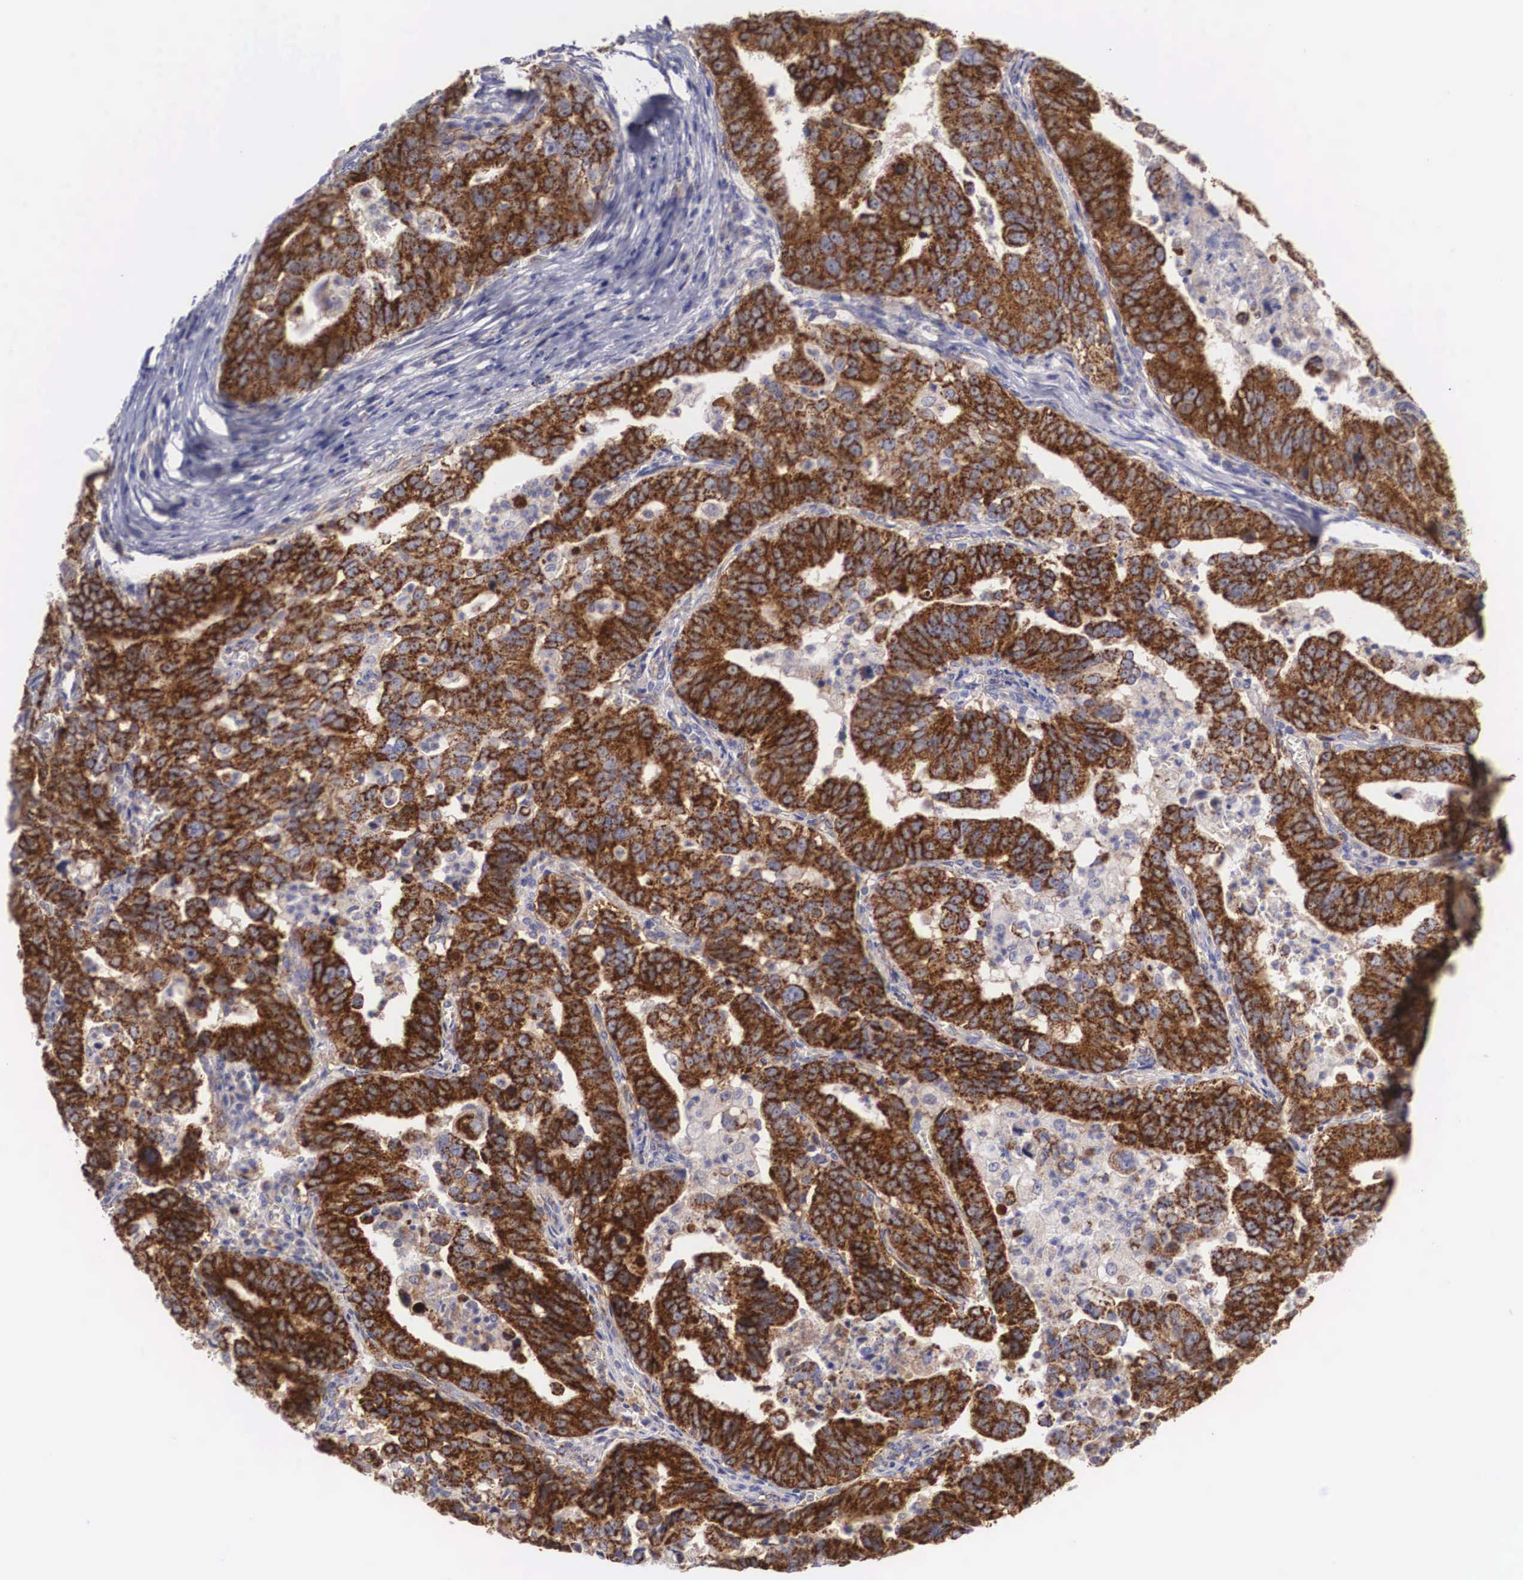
{"staining": {"intensity": "strong", "quantity": ">75%", "location": "cytoplasmic/membranous"}, "tissue": "stomach cancer", "cell_type": "Tumor cells", "image_type": "cancer", "snomed": [{"axis": "morphology", "description": "Adenocarcinoma, NOS"}, {"axis": "topography", "description": "Stomach, upper"}], "caption": "Immunohistochemical staining of stomach cancer (adenocarcinoma) reveals high levels of strong cytoplasmic/membranous expression in approximately >75% of tumor cells.", "gene": "XPNPEP3", "patient": {"sex": "female", "age": 50}}